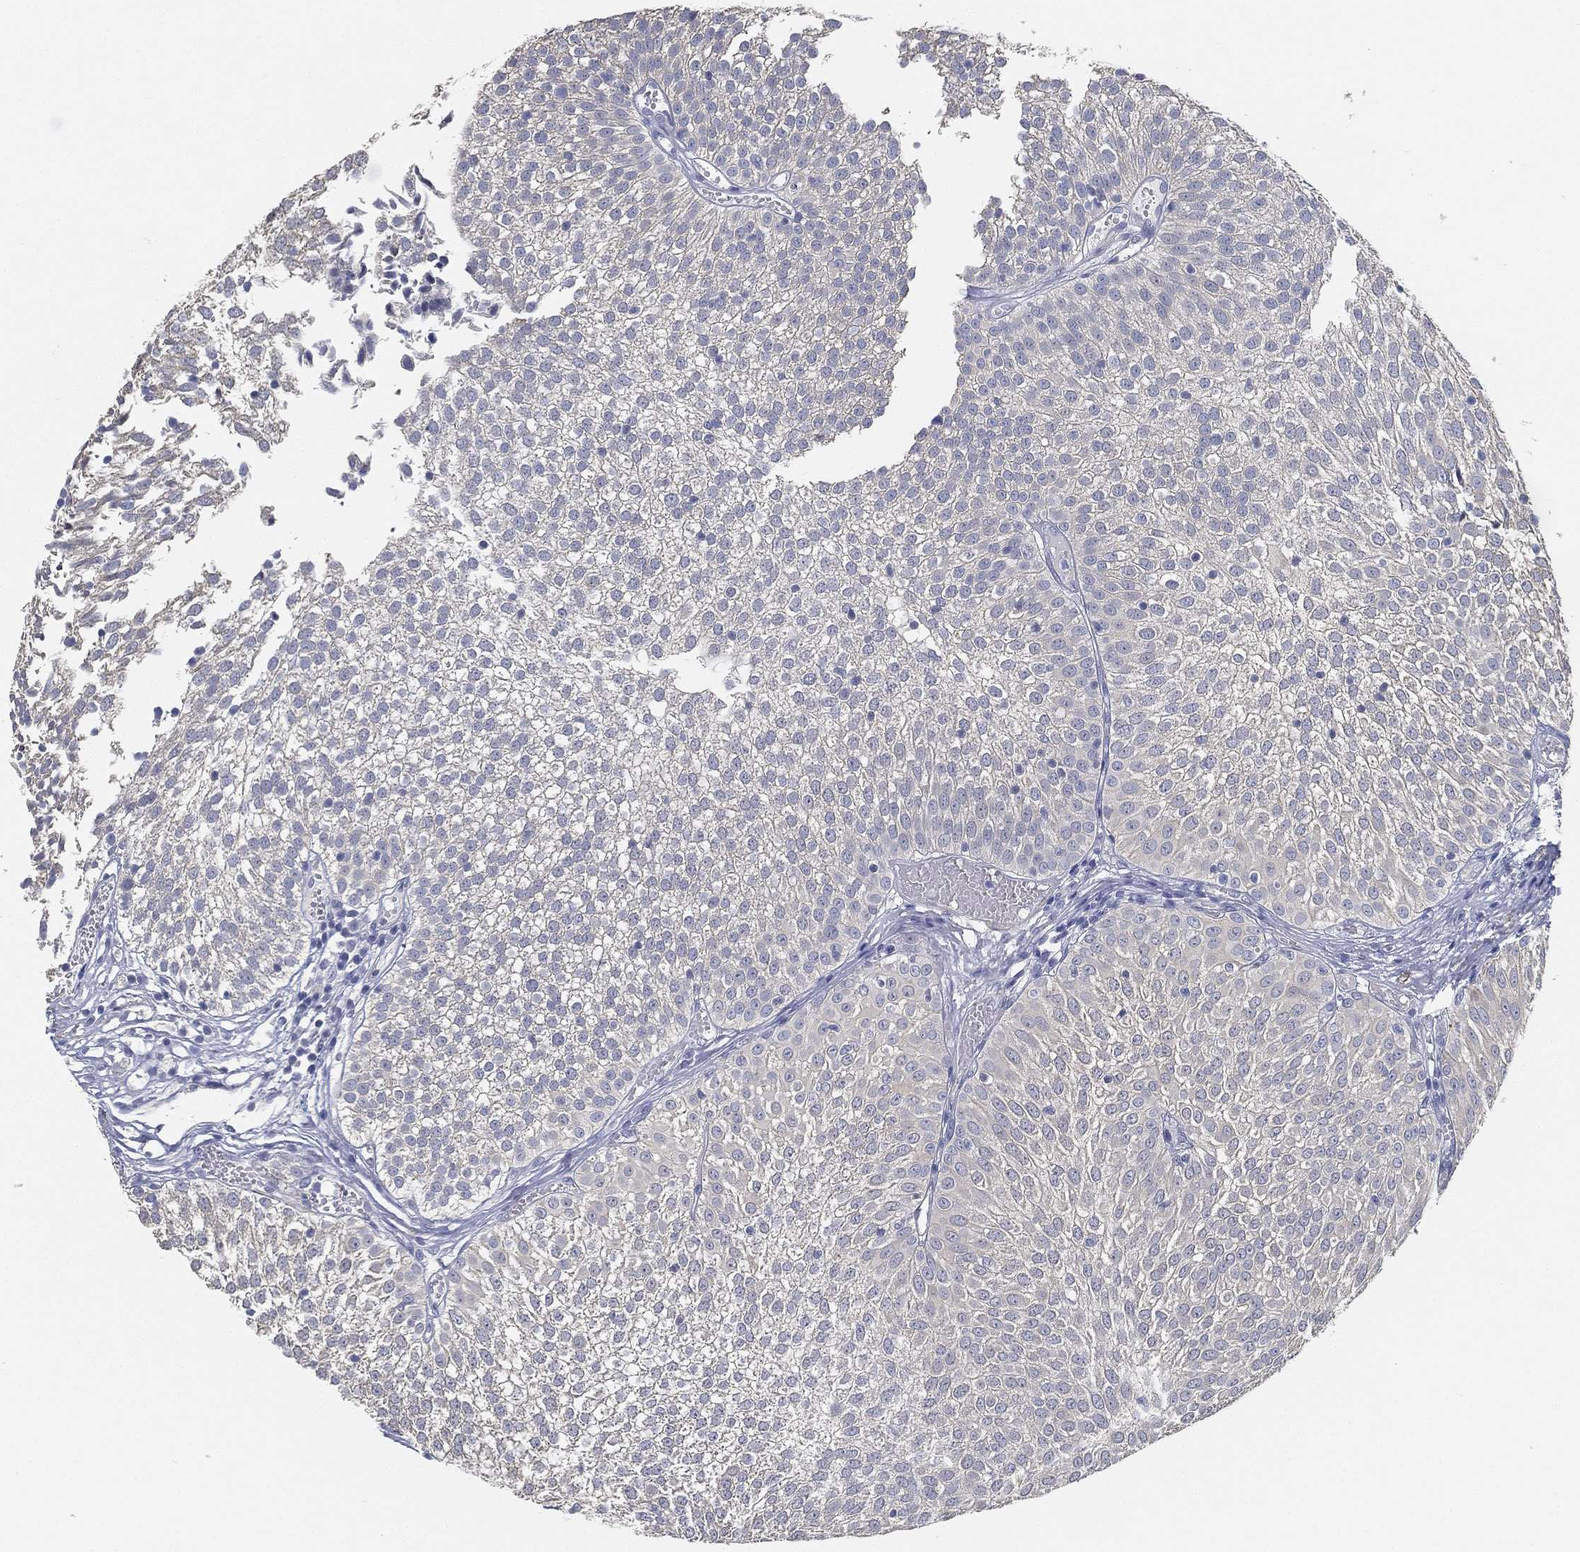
{"staining": {"intensity": "negative", "quantity": "none", "location": "none"}, "tissue": "urothelial cancer", "cell_type": "Tumor cells", "image_type": "cancer", "snomed": [{"axis": "morphology", "description": "Urothelial carcinoma, Low grade"}, {"axis": "topography", "description": "Urinary bladder"}], "caption": "Tumor cells show no significant protein positivity in urothelial cancer.", "gene": "GPR61", "patient": {"sex": "male", "age": 52}}